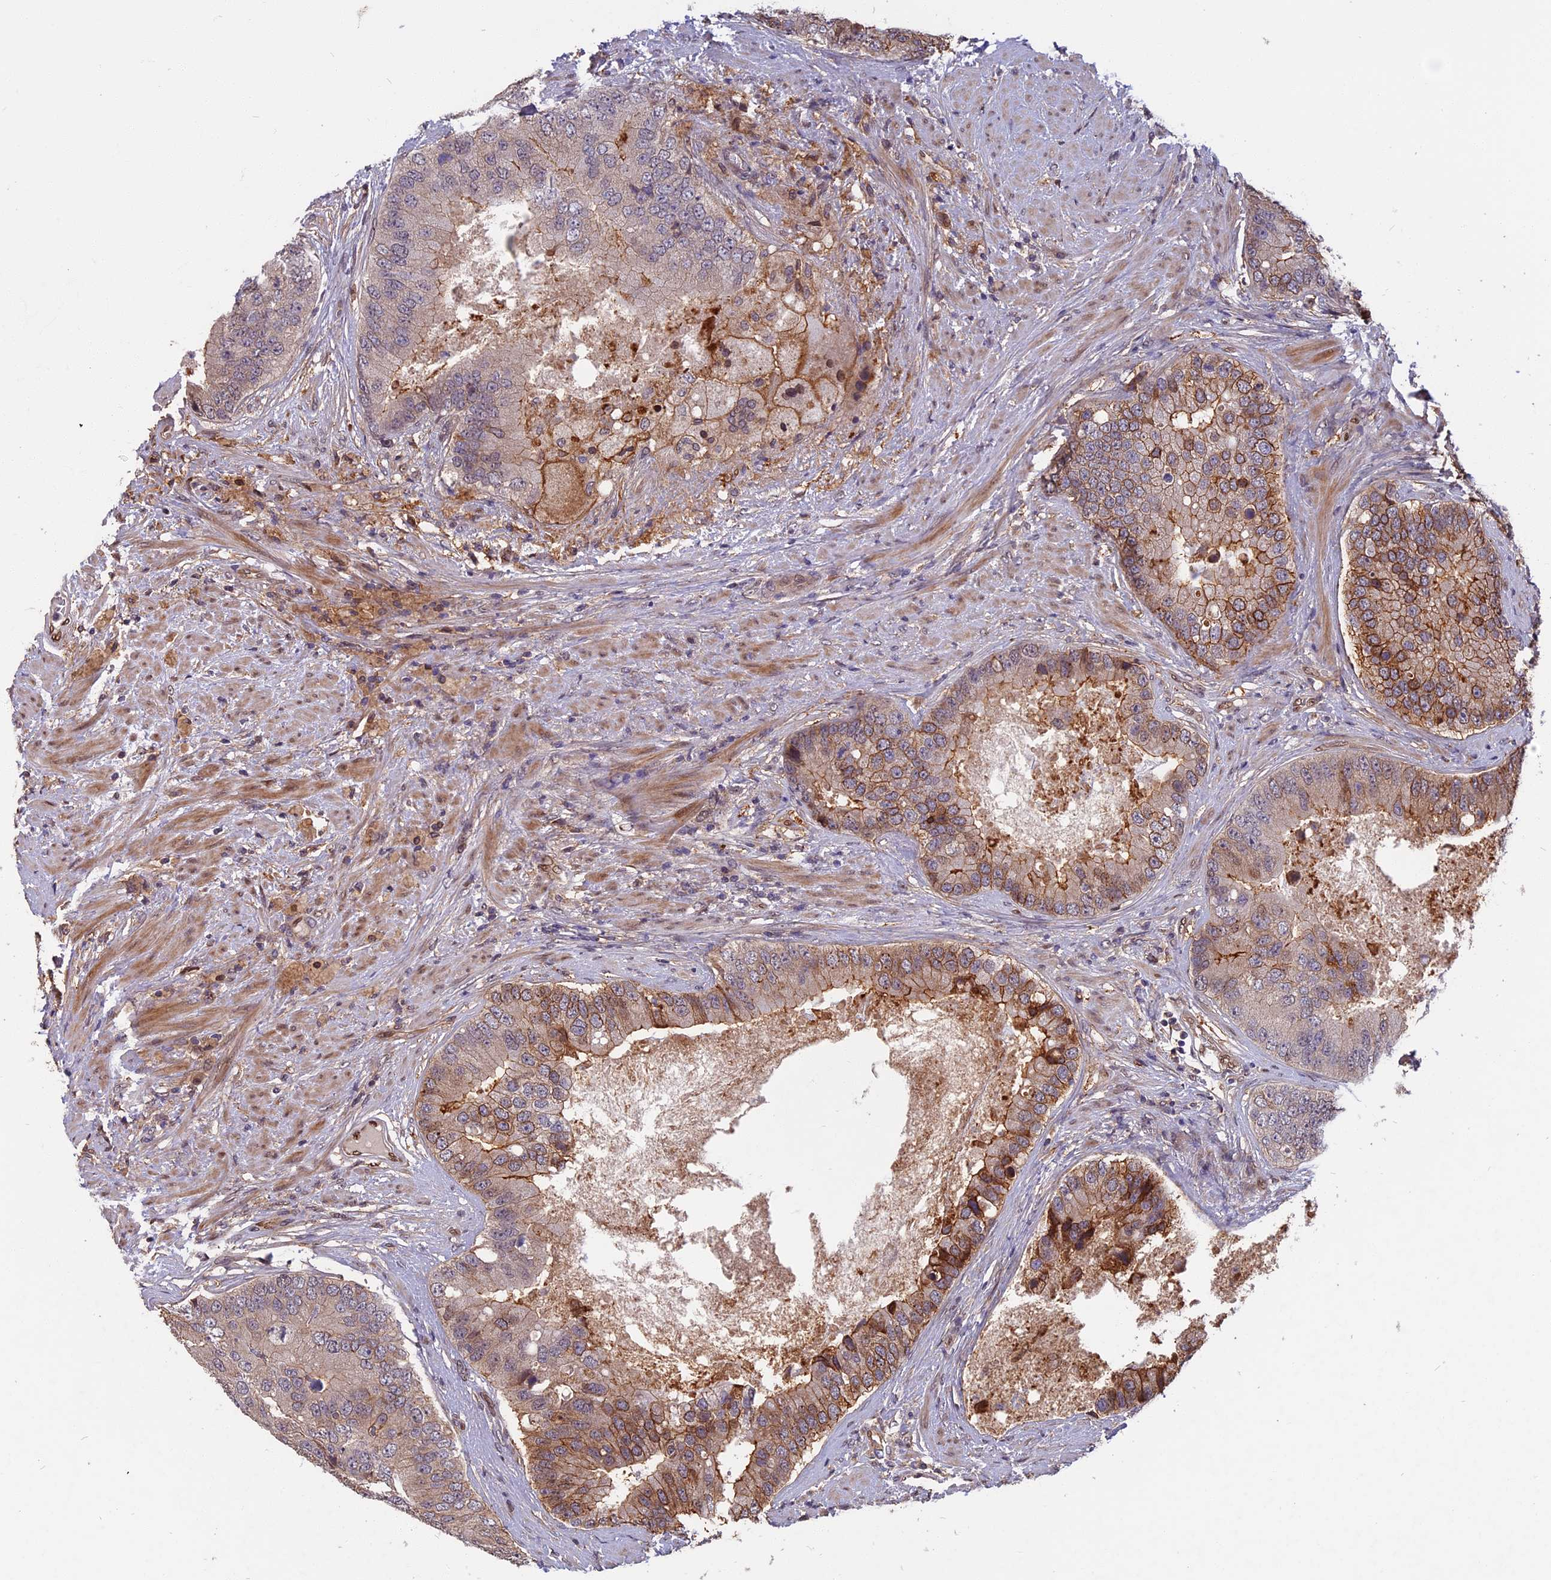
{"staining": {"intensity": "moderate", "quantity": "25%-75%", "location": "cytoplasmic/membranous"}, "tissue": "prostate cancer", "cell_type": "Tumor cells", "image_type": "cancer", "snomed": [{"axis": "morphology", "description": "Adenocarcinoma, High grade"}, {"axis": "topography", "description": "Prostate"}], "caption": "High-power microscopy captured an immunohistochemistry photomicrograph of prostate cancer (adenocarcinoma (high-grade)), revealing moderate cytoplasmic/membranous positivity in about 25%-75% of tumor cells. (Stains: DAB in brown, nuclei in blue, Microscopy: brightfield microscopy at high magnification).", "gene": "SPG11", "patient": {"sex": "male", "age": 70}}